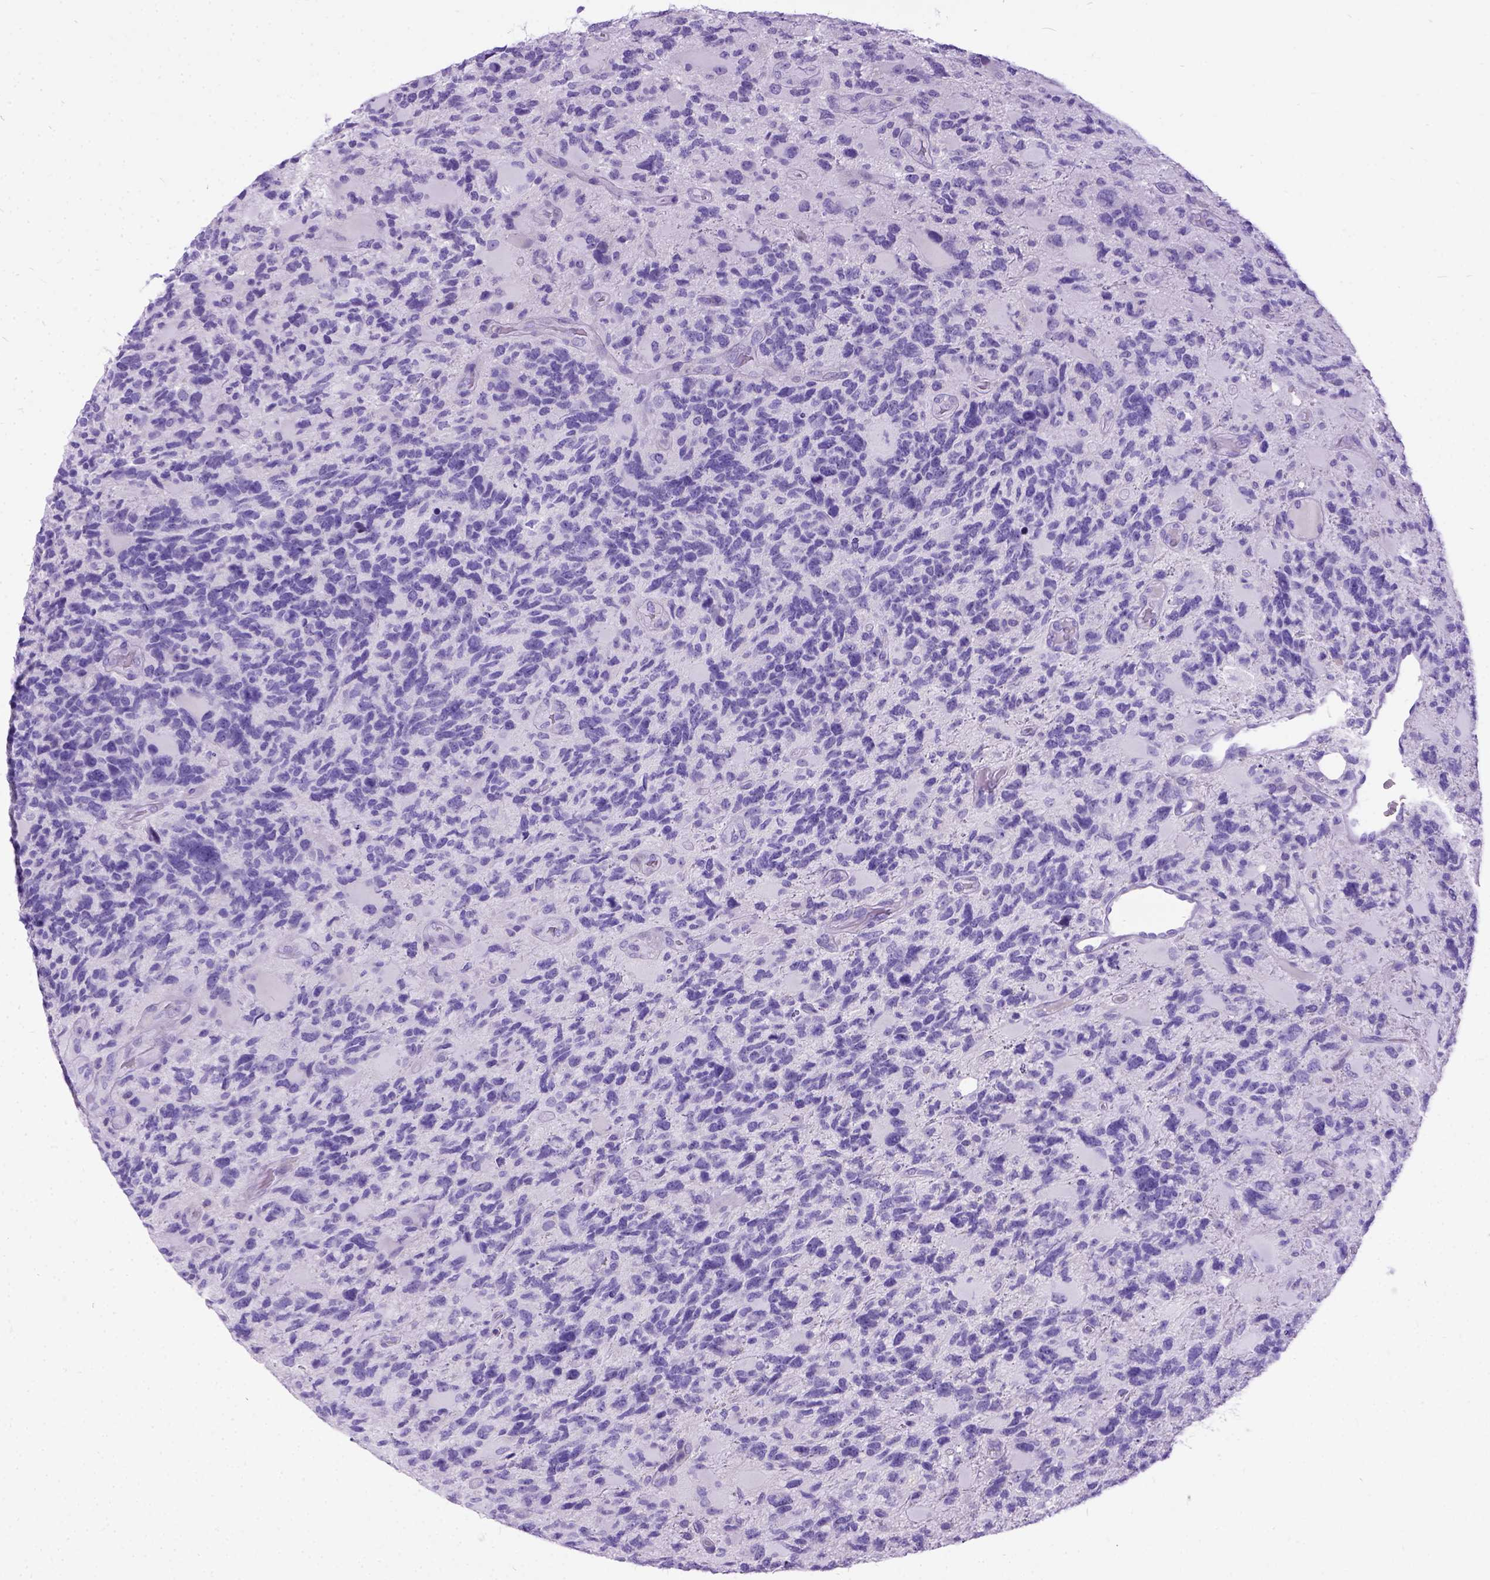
{"staining": {"intensity": "negative", "quantity": "none", "location": "none"}, "tissue": "glioma", "cell_type": "Tumor cells", "image_type": "cancer", "snomed": [{"axis": "morphology", "description": "Glioma, malignant, High grade"}, {"axis": "topography", "description": "Brain"}], "caption": "High power microscopy image of an immunohistochemistry histopathology image of glioma, revealing no significant positivity in tumor cells.", "gene": "PRG2", "patient": {"sex": "female", "age": 71}}